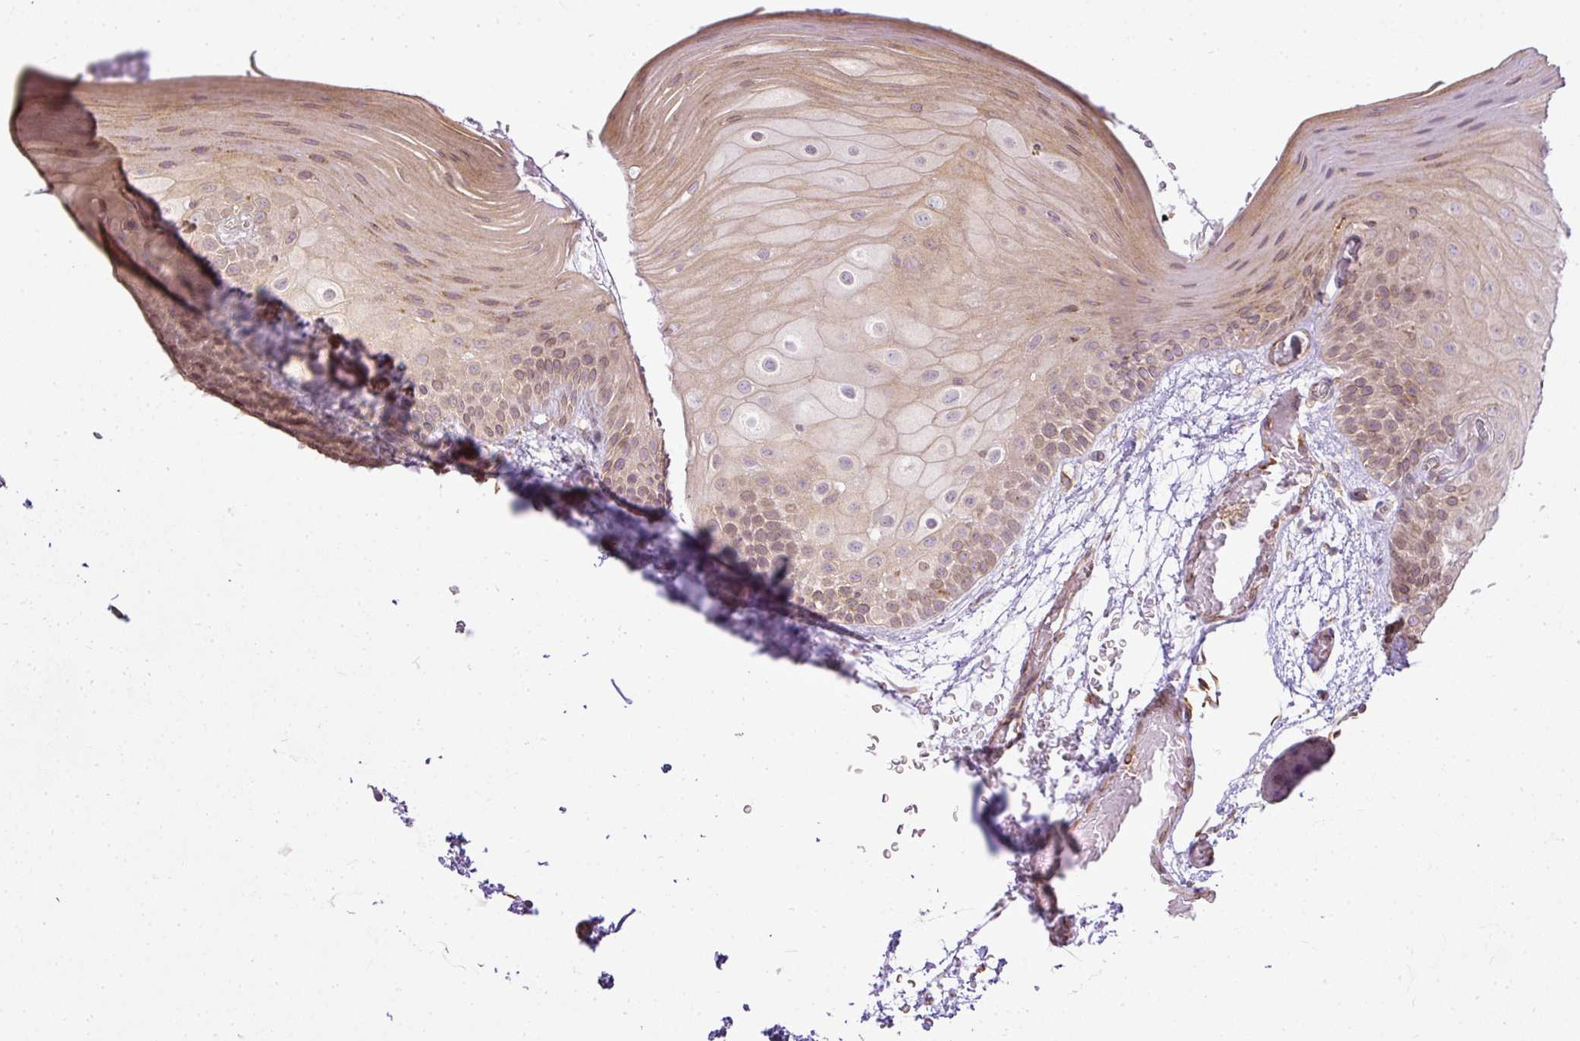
{"staining": {"intensity": "moderate", "quantity": "25%-75%", "location": "cytoplasmic/membranous,nuclear"}, "tissue": "oral mucosa", "cell_type": "Squamous epithelial cells", "image_type": "normal", "snomed": [{"axis": "morphology", "description": "Normal tissue, NOS"}, {"axis": "morphology", "description": "Squamous cell carcinoma, NOS"}, {"axis": "topography", "description": "Oral tissue"}, {"axis": "topography", "description": "Tounge, NOS"}, {"axis": "topography", "description": "Head-Neck"}], "caption": "Squamous epithelial cells exhibit medium levels of moderate cytoplasmic/membranous,nuclear positivity in approximately 25%-75% of cells in benign oral mucosa.", "gene": "COX18", "patient": {"sex": "male", "age": 76}}